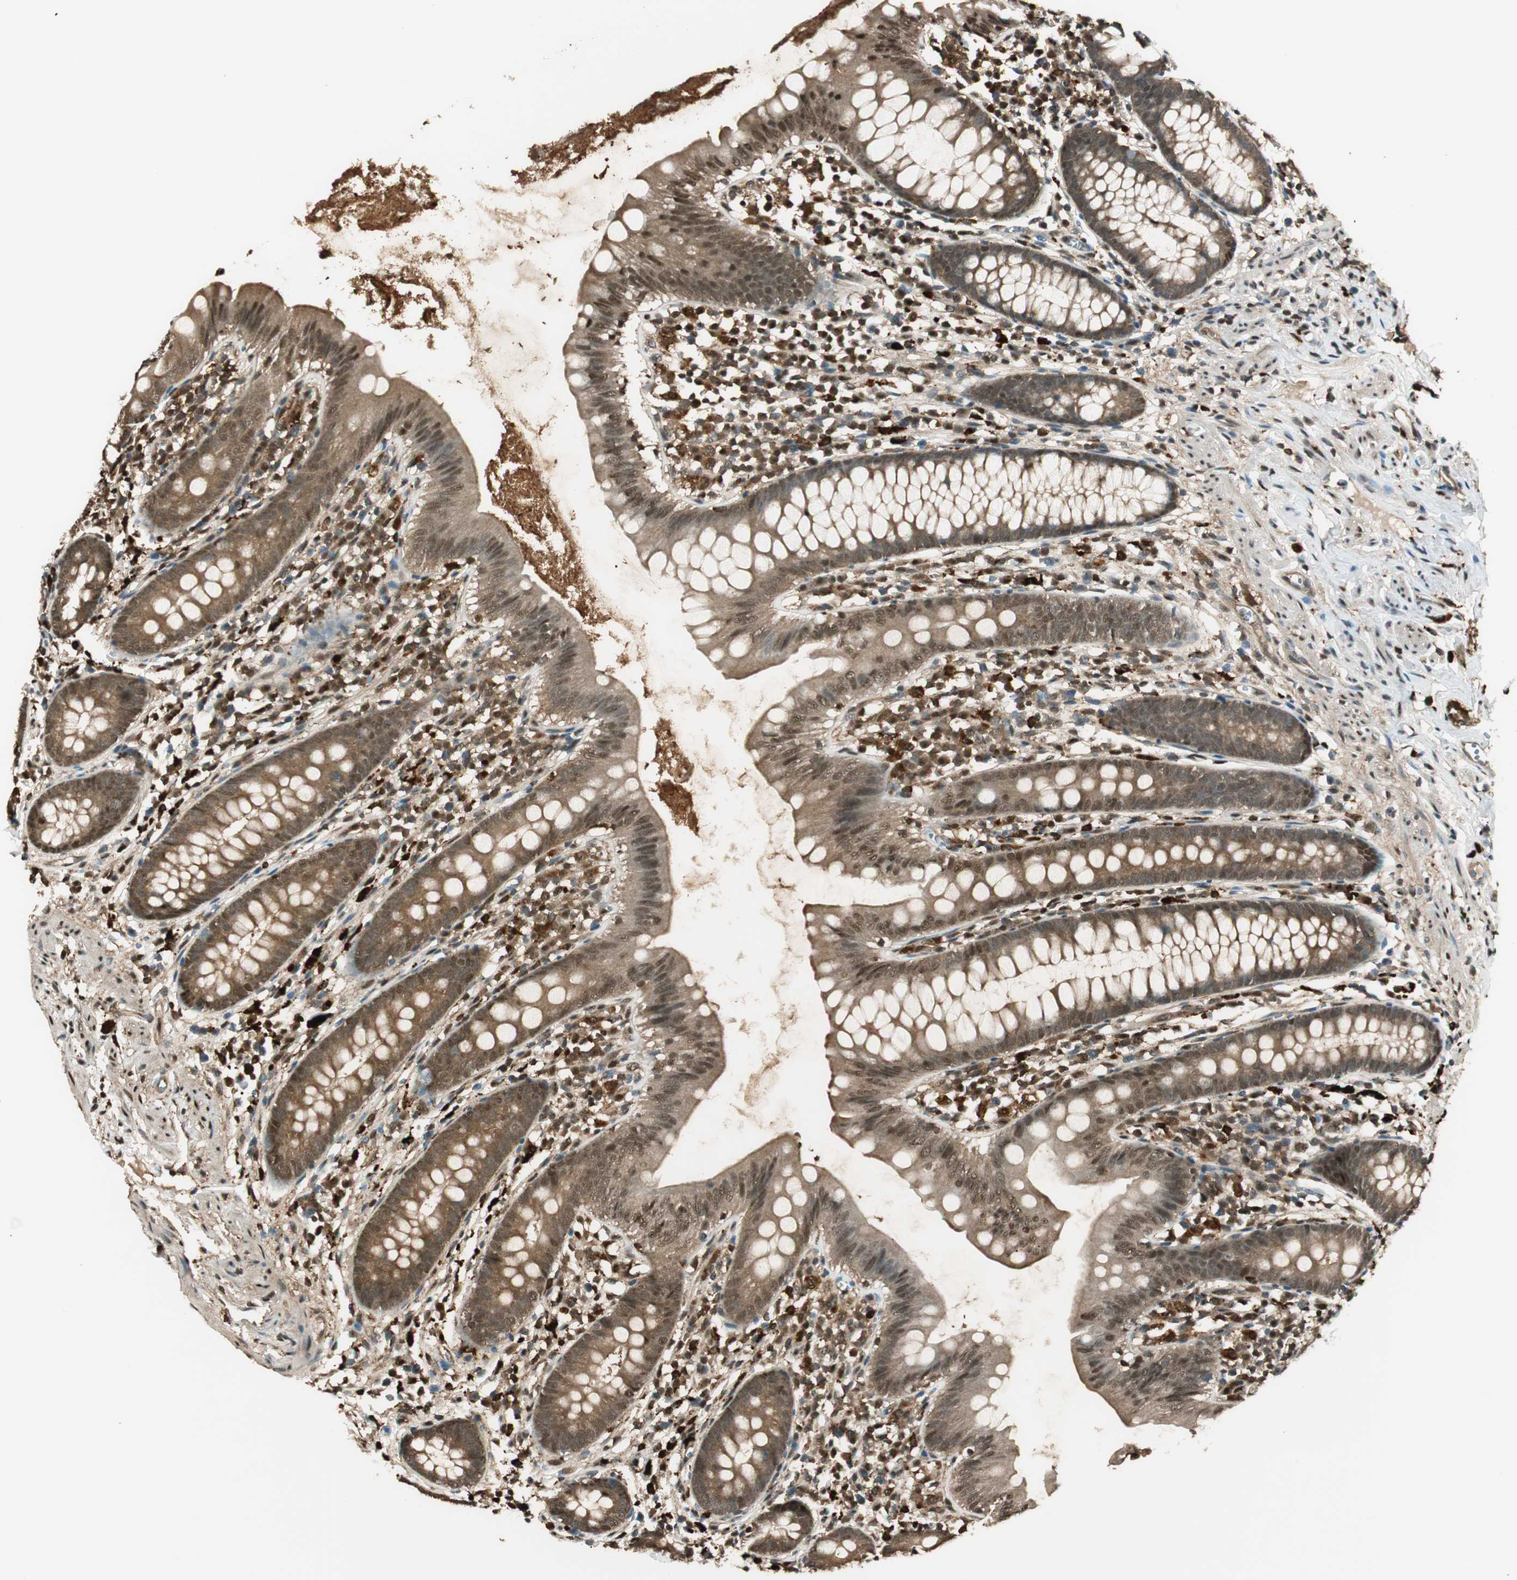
{"staining": {"intensity": "strong", "quantity": ">75%", "location": "cytoplasmic/membranous,nuclear"}, "tissue": "appendix", "cell_type": "Glandular cells", "image_type": "normal", "snomed": [{"axis": "morphology", "description": "Normal tissue, NOS"}, {"axis": "topography", "description": "Appendix"}], "caption": "High-magnification brightfield microscopy of normal appendix stained with DAB (3,3'-diaminobenzidine) (brown) and counterstained with hematoxylin (blue). glandular cells exhibit strong cytoplasmic/membranous,nuclear positivity is present in approximately>75% of cells.", "gene": "ENSG00000268870", "patient": {"sex": "male", "age": 52}}